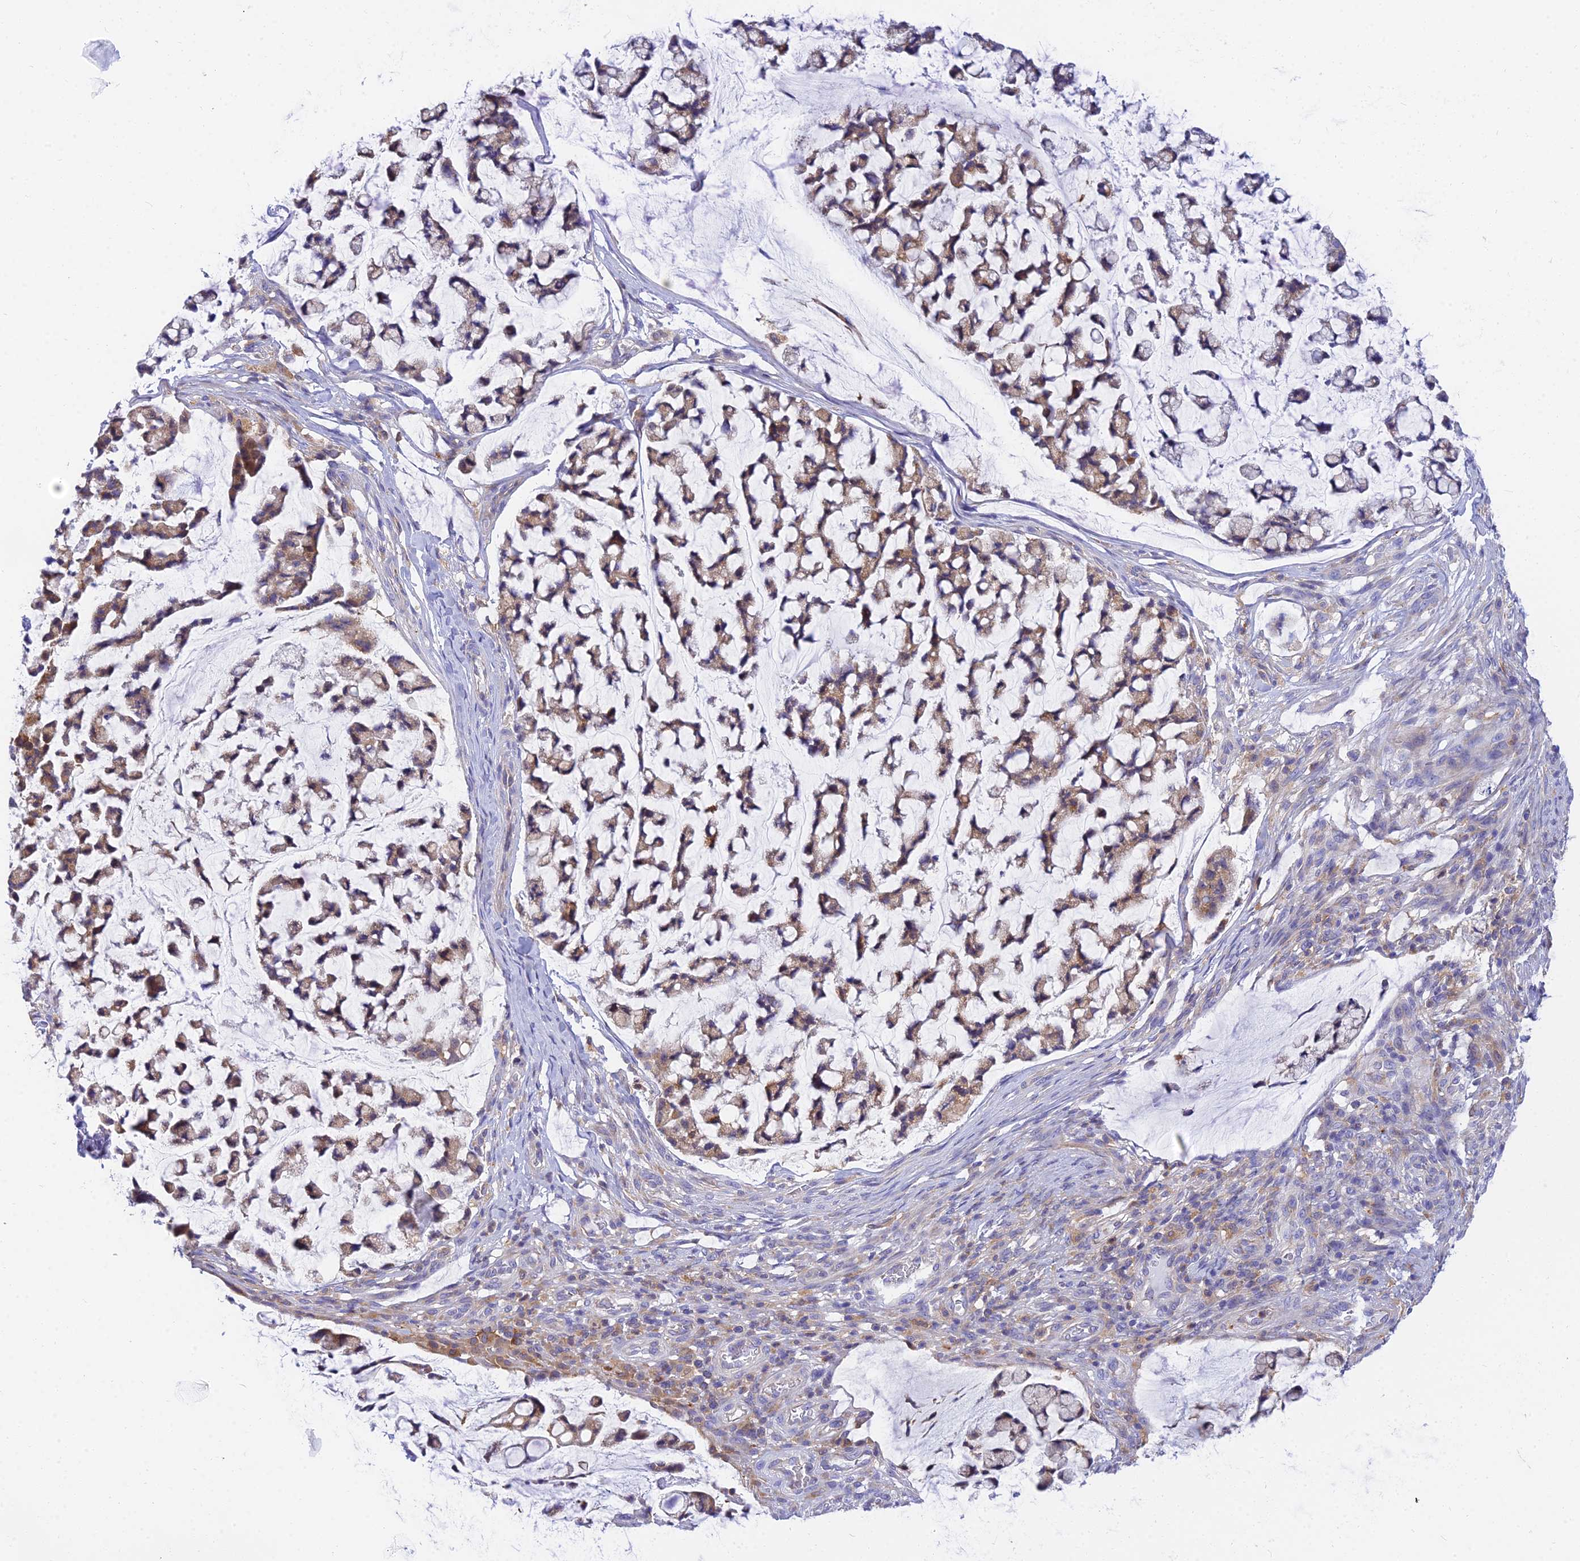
{"staining": {"intensity": "moderate", "quantity": ">75%", "location": "cytoplasmic/membranous"}, "tissue": "stomach cancer", "cell_type": "Tumor cells", "image_type": "cancer", "snomed": [{"axis": "morphology", "description": "Adenocarcinoma, NOS"}, {"axis": "topography", "description": "Stomach, lower"}], "caption": "Immunohistochemical staining of human adenocarcinoma (stomach) shows moderate cytoplasmic/membranous protein positivity in about >75% of tumor cells.", "gene": "ARL8B", "patient": {"sex": "male", "age": 67}}